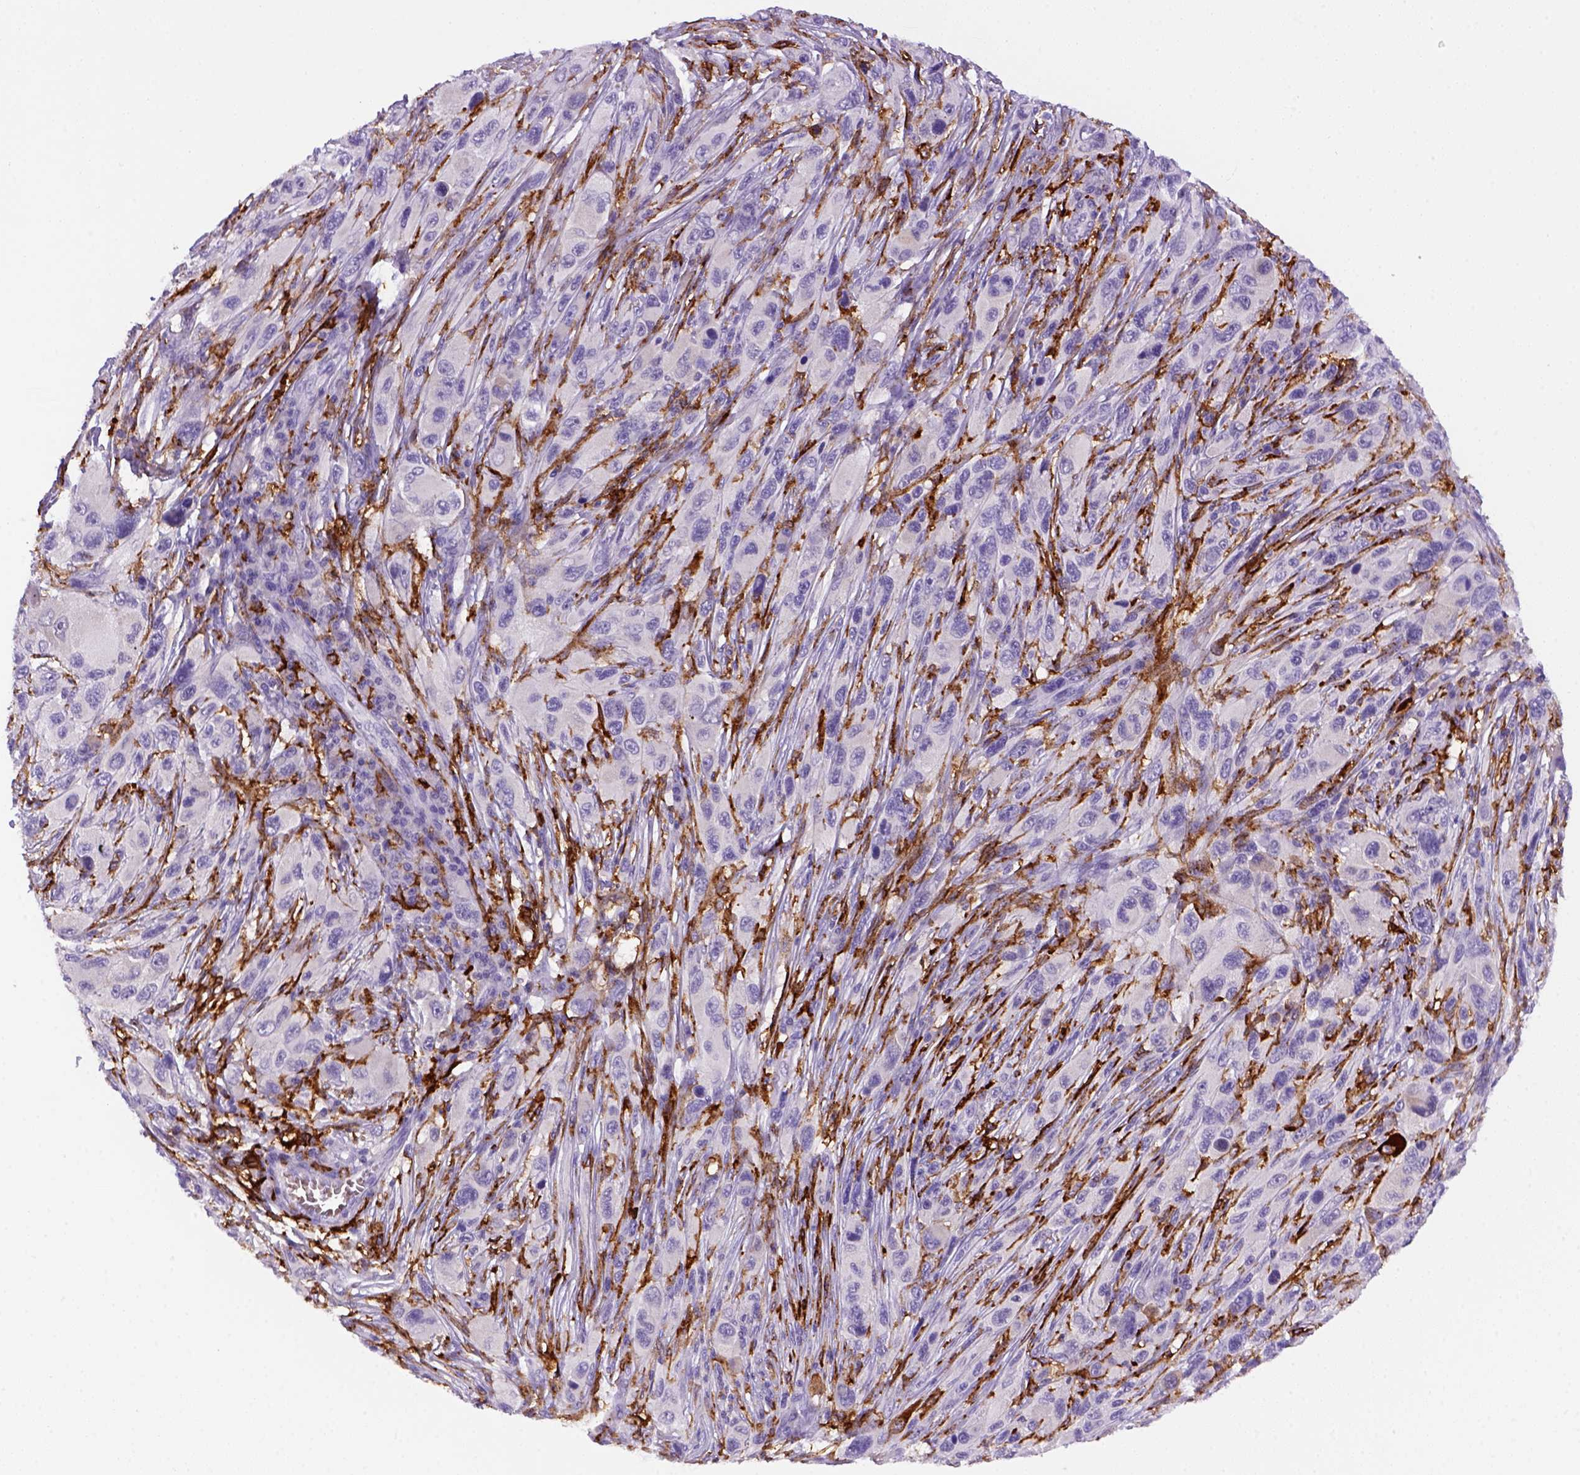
{"staining": {"intensity": "negative", "quantity": "none", "location": "none"}, "tissue": "melanoma", "cell_type": "Tumor cells", "image_type": "cancer", "snomed": [{"axis": "morphology", "description": "Malignant melanoma, NOS"}, {"axis": "topography", "description": "Skin"}], "caption": "The immunohistochemistry photomicrograph has no significant positivity in tumor cells of melanoma tissue. The staining was performed using DAB to visualize the protein expression in brown, while the nuclei were stained in blue with hematoxylin (Magnification: 20x).", "gene": "CD14", "patient": {"sex": "male", "age": 53}}